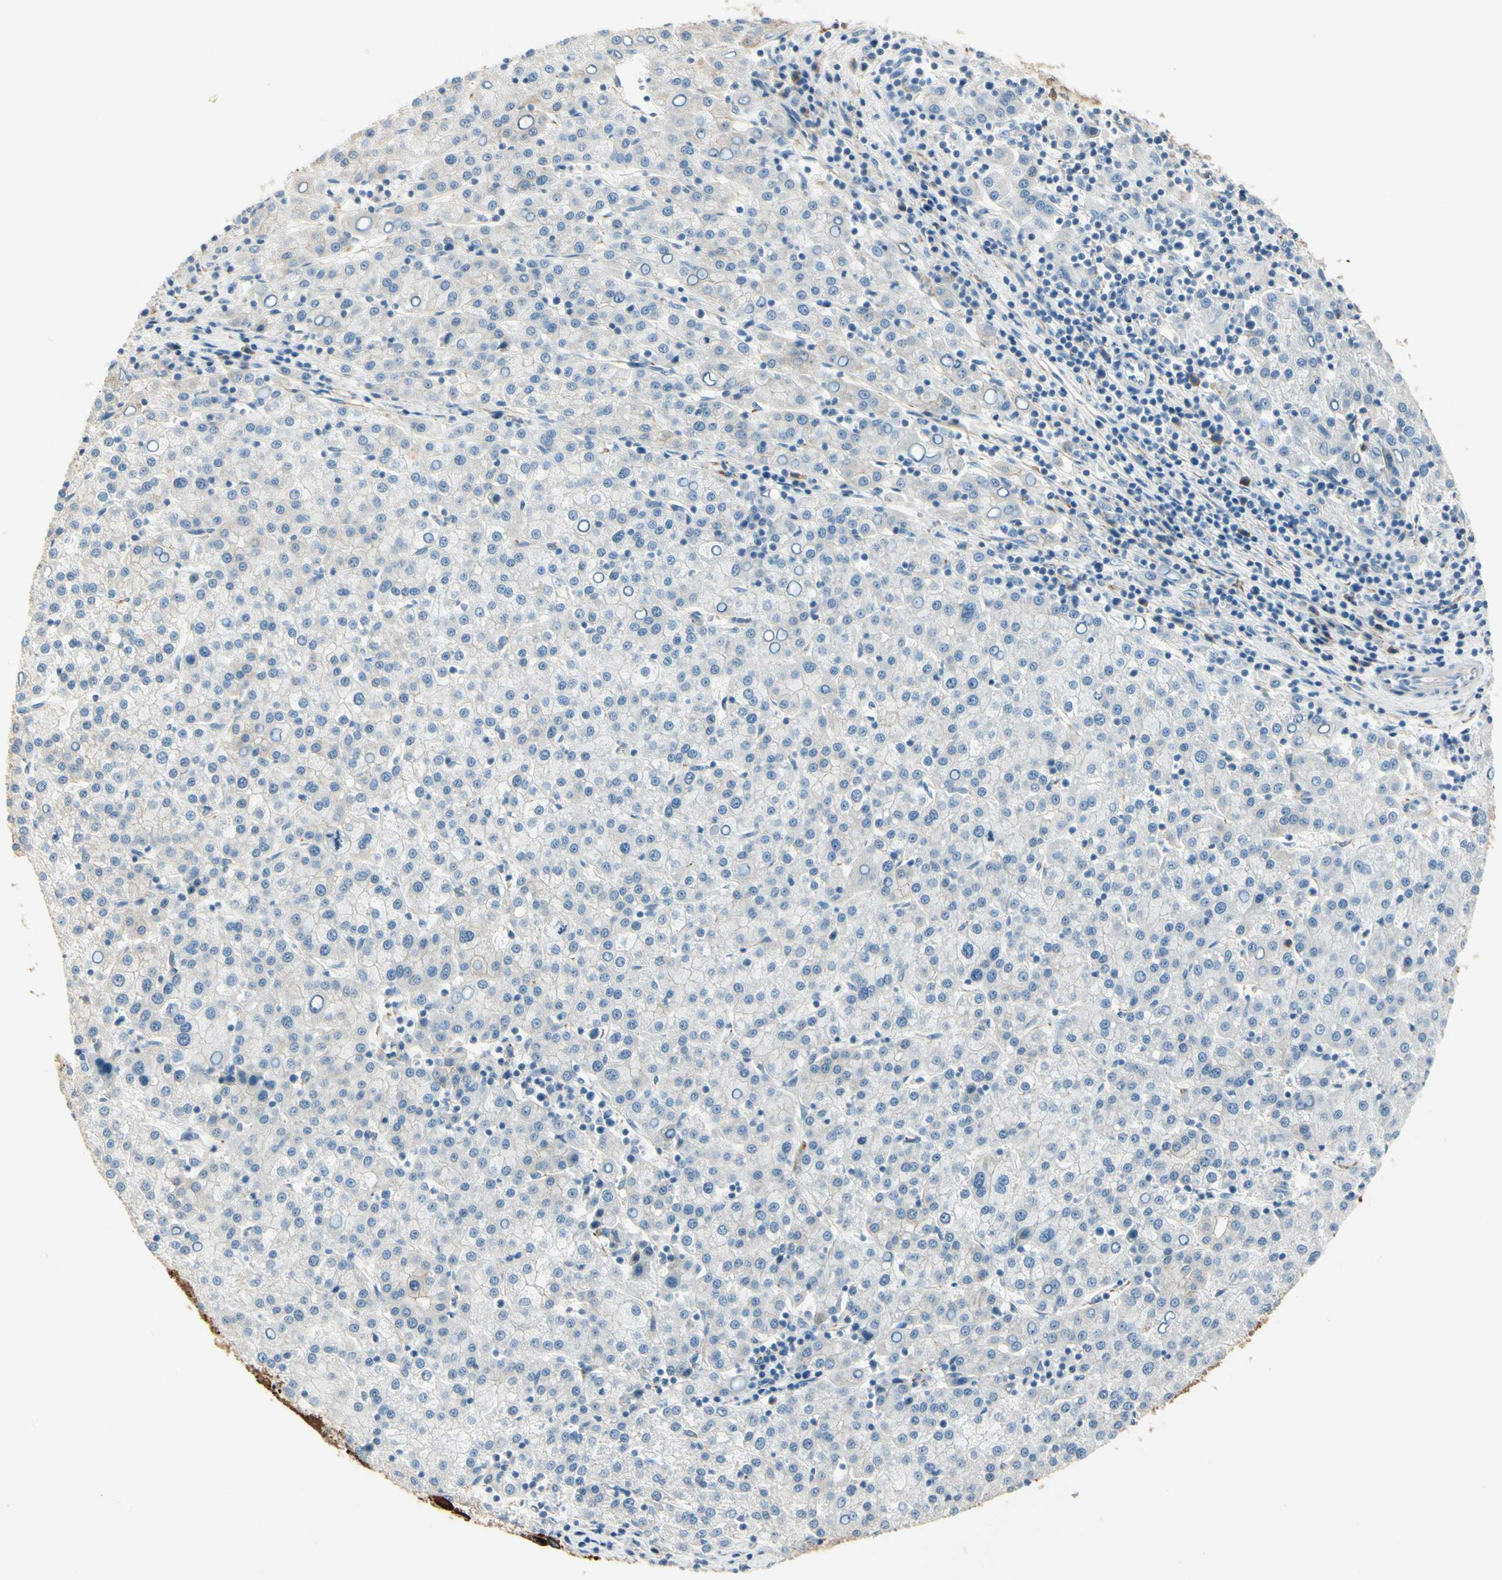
{"staining": {"intensity": "negative", "quantity": "none", "location": "none"}, "tissue": "liver cancer", "cell_type": "Tumor cells", "image_type": "cancer", "snomed": [{"axis": "morphology", "description": "Carcinoma, Hepatocellular, NOS"}, {"axis": "topography", "description": "Liver"}], "caption": "DAB immunohistochemical staining of human liver cancer (hepatocellular carcinoma) reveals no significant staining in tumor cells. The staining was performed using DAB (3,3'-diaminobenzidine) to visualize the protein expression in brown, while the nuclei were stained in blue with hematoxylin (Magnification: 20x).", "gene": "DUSP12", "patient": {"sex": "female", "age": 58}}